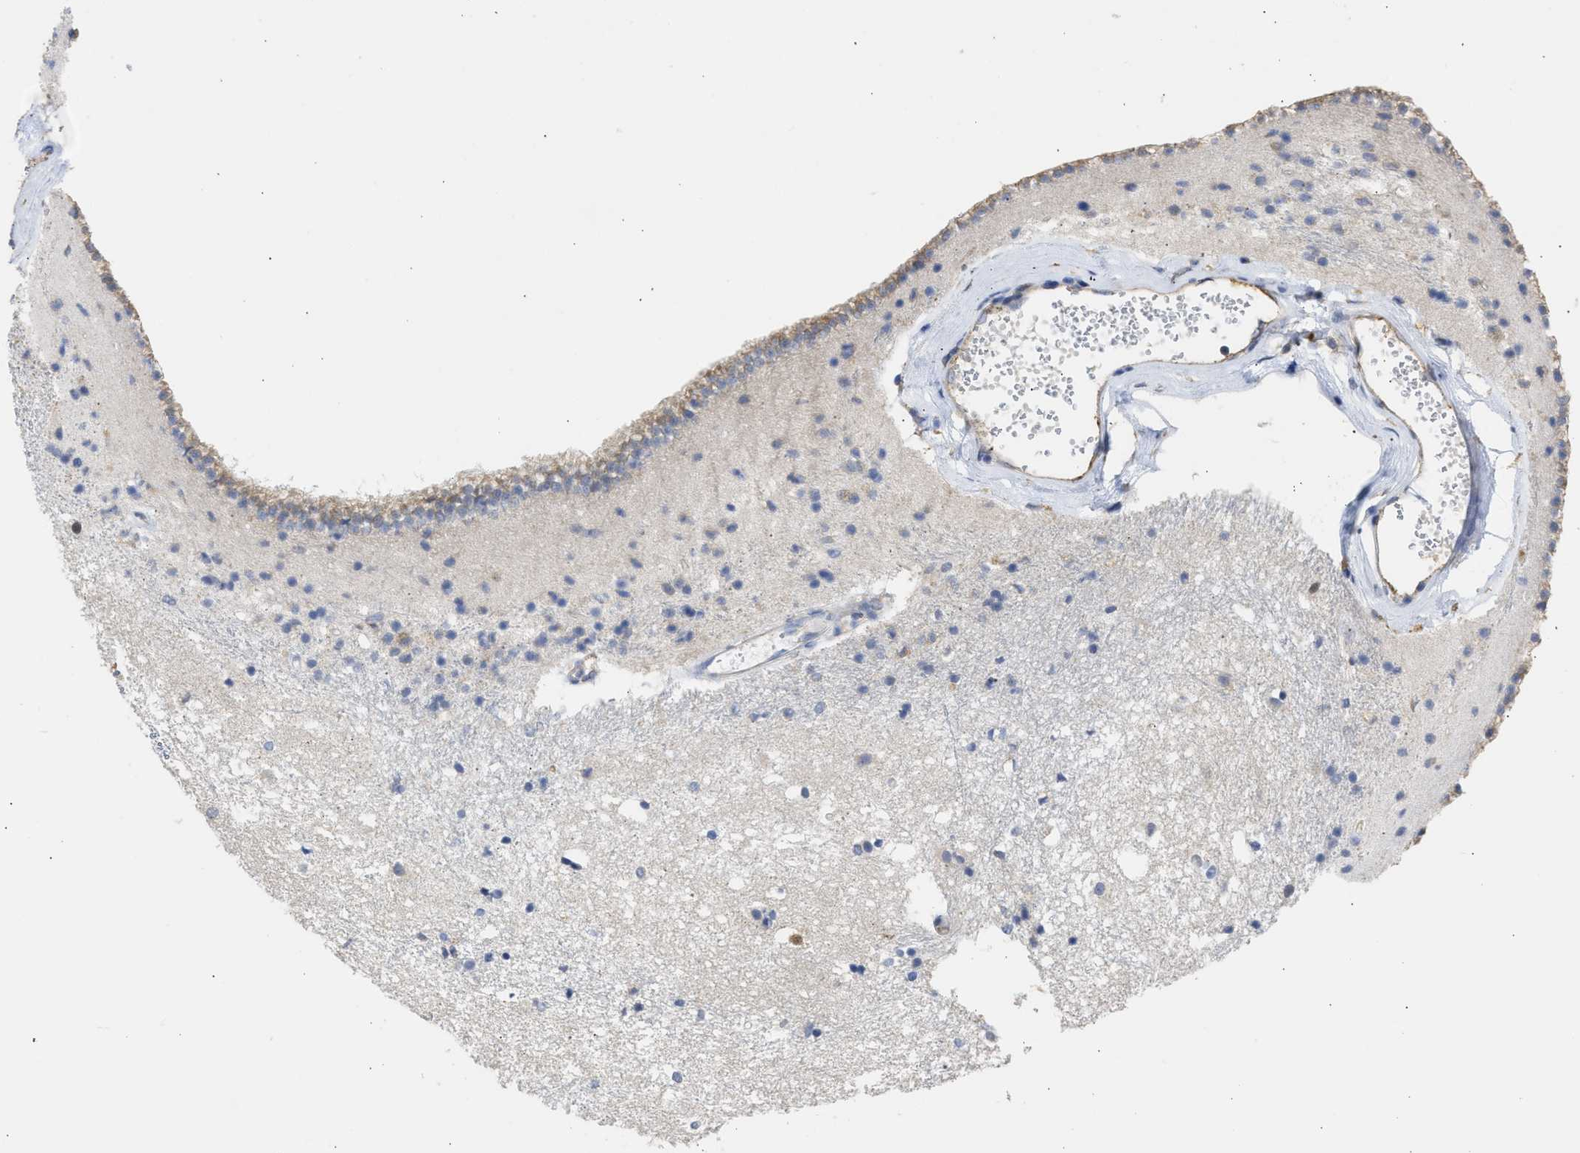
{"staining": {"intensity": "weak", "quantity": "<25%", "location": "cytoplasmic/membranous"}, "tissue": "caudate", "cell_type": "Glial cells", "image_type": "normal", "snomed": [{"axis": "morphology", "description": "Normal tissue, NOS"}, {"axis": "topography", "description": "Lateral ventricle wall"}], "caption": "Caudate was stained to show a protein in brown. There is no significant expression in glial cells. The staining is performed using DAB (3,3'-diaminobenzidine) brown chromogen with nuclei counter-stained in using hematoxylin.", "gene": "TMED1", "patient": {"sex": "male", "age": 45}}